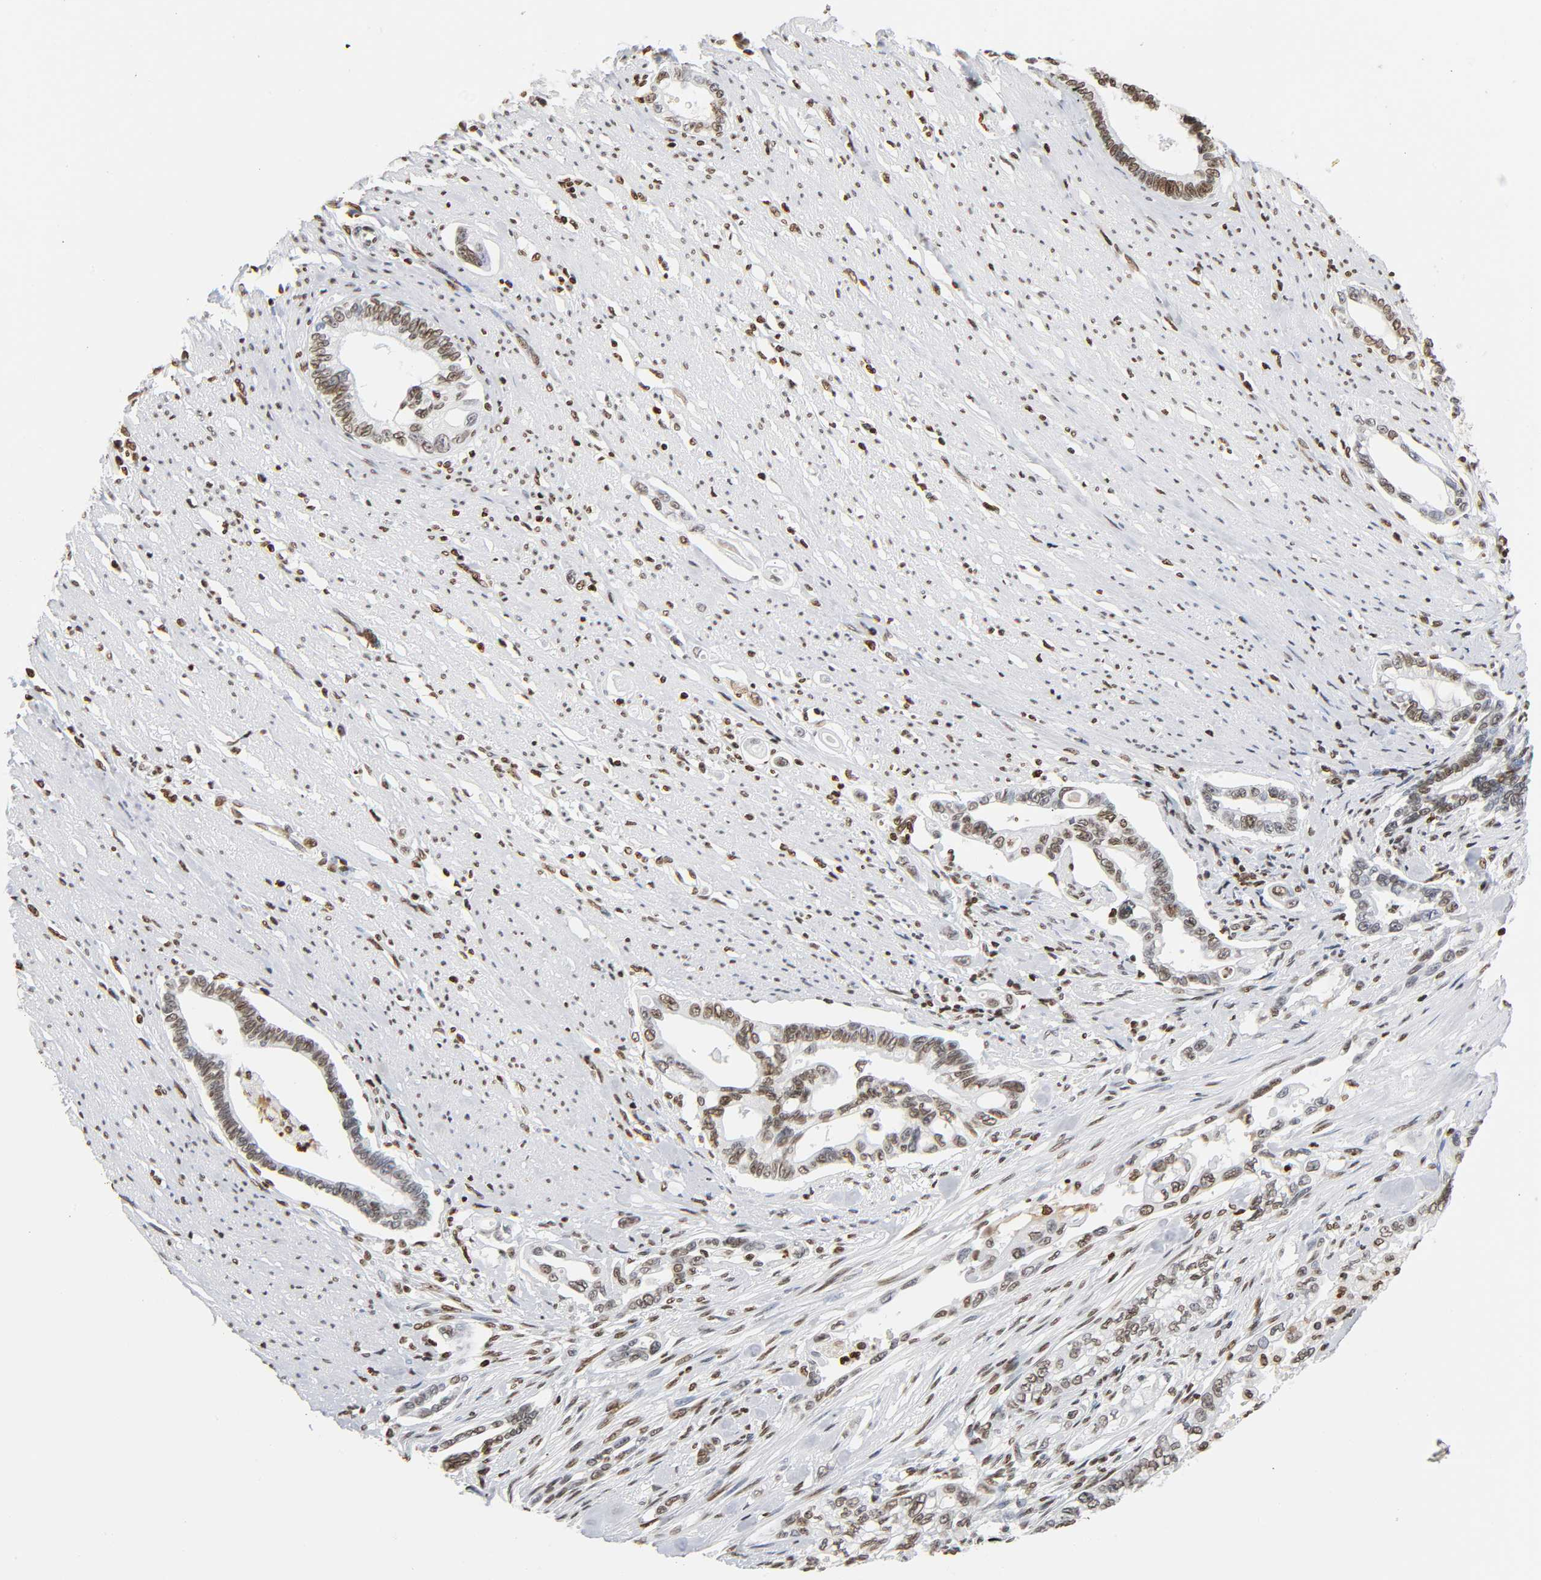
{"staining": {"intensity": "moderate", "quantity": ">75%", "location": "nuclear"}, "tissue": "pancreatic cancer", "cell_type": "Tumor cells", "image_type": "cancer", "snomed": [{"axis": "morphology", "description": "Normal tissue, NOS"}, {"axis": "topography", "description": "Pancreas"}], "caption": "A micrograph showing moderate nuclear expression in approximately >75% of tumor cells in pancreatic cancer, as visualized by brown immunohistochemical staining.", "gene": "HOXA6", "patient": {"sex": "male", "age": 42}}